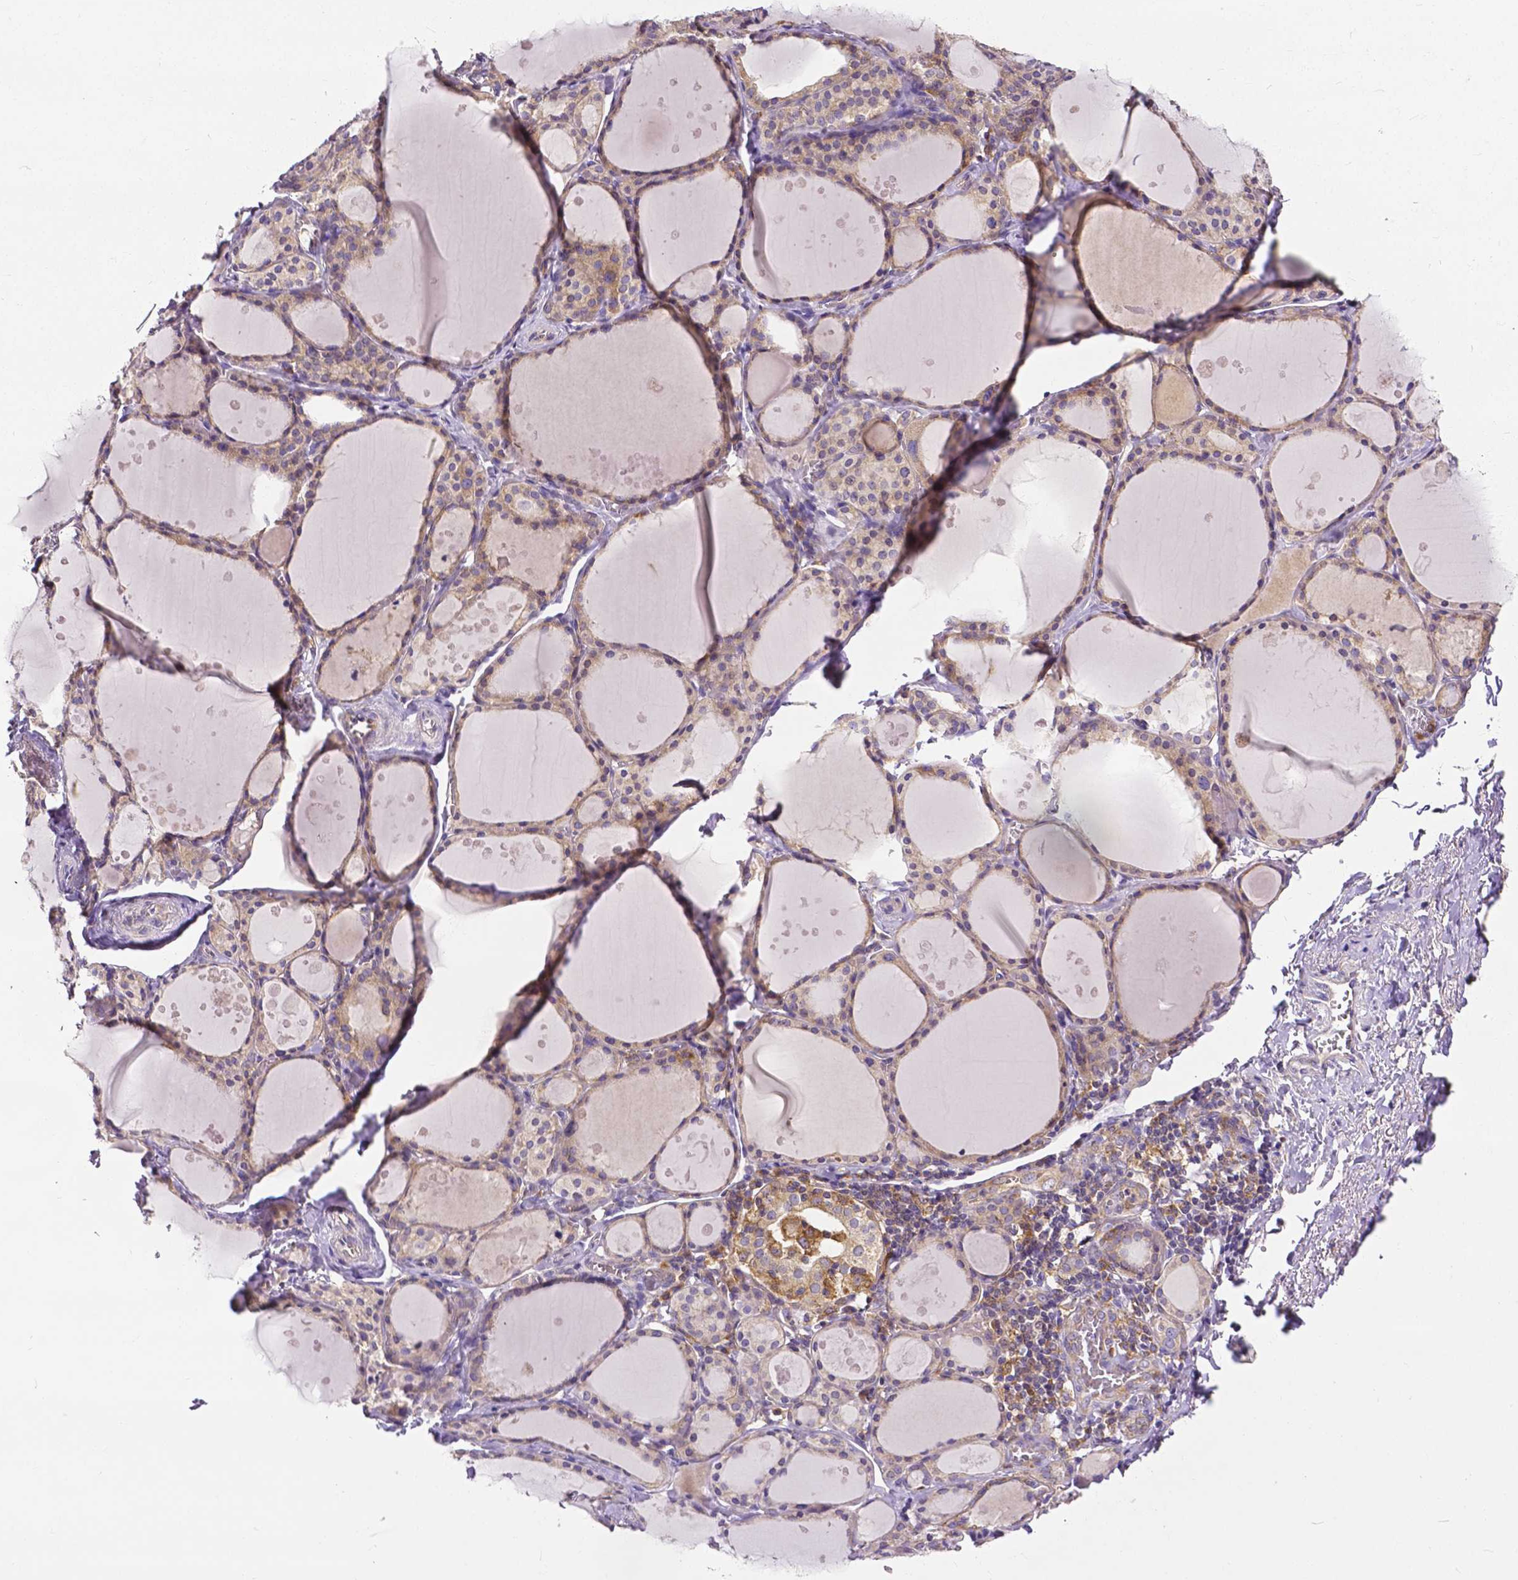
{"staining": {"intensity": "weak", "quantity": ">75%", "location": "cytoplasmic/membranous"}, "tissue": "thyroid gland", "cell_type": "Glandular cells", "image_type": "normal", "snomed": [{"axis": "morphology", "description": "Normal tissue, NOS"}, {"axis": "topography", "description": "Thyroid gland"}], "caption": "This is a histology image of immunohistochemistry (IHC) staining of benign thyroid gland, which shows weak staining in the cytoplasmic/membranous of glandular cells.", "gene": "DICER1", "patient": {"sex": "male", "age": 68}}